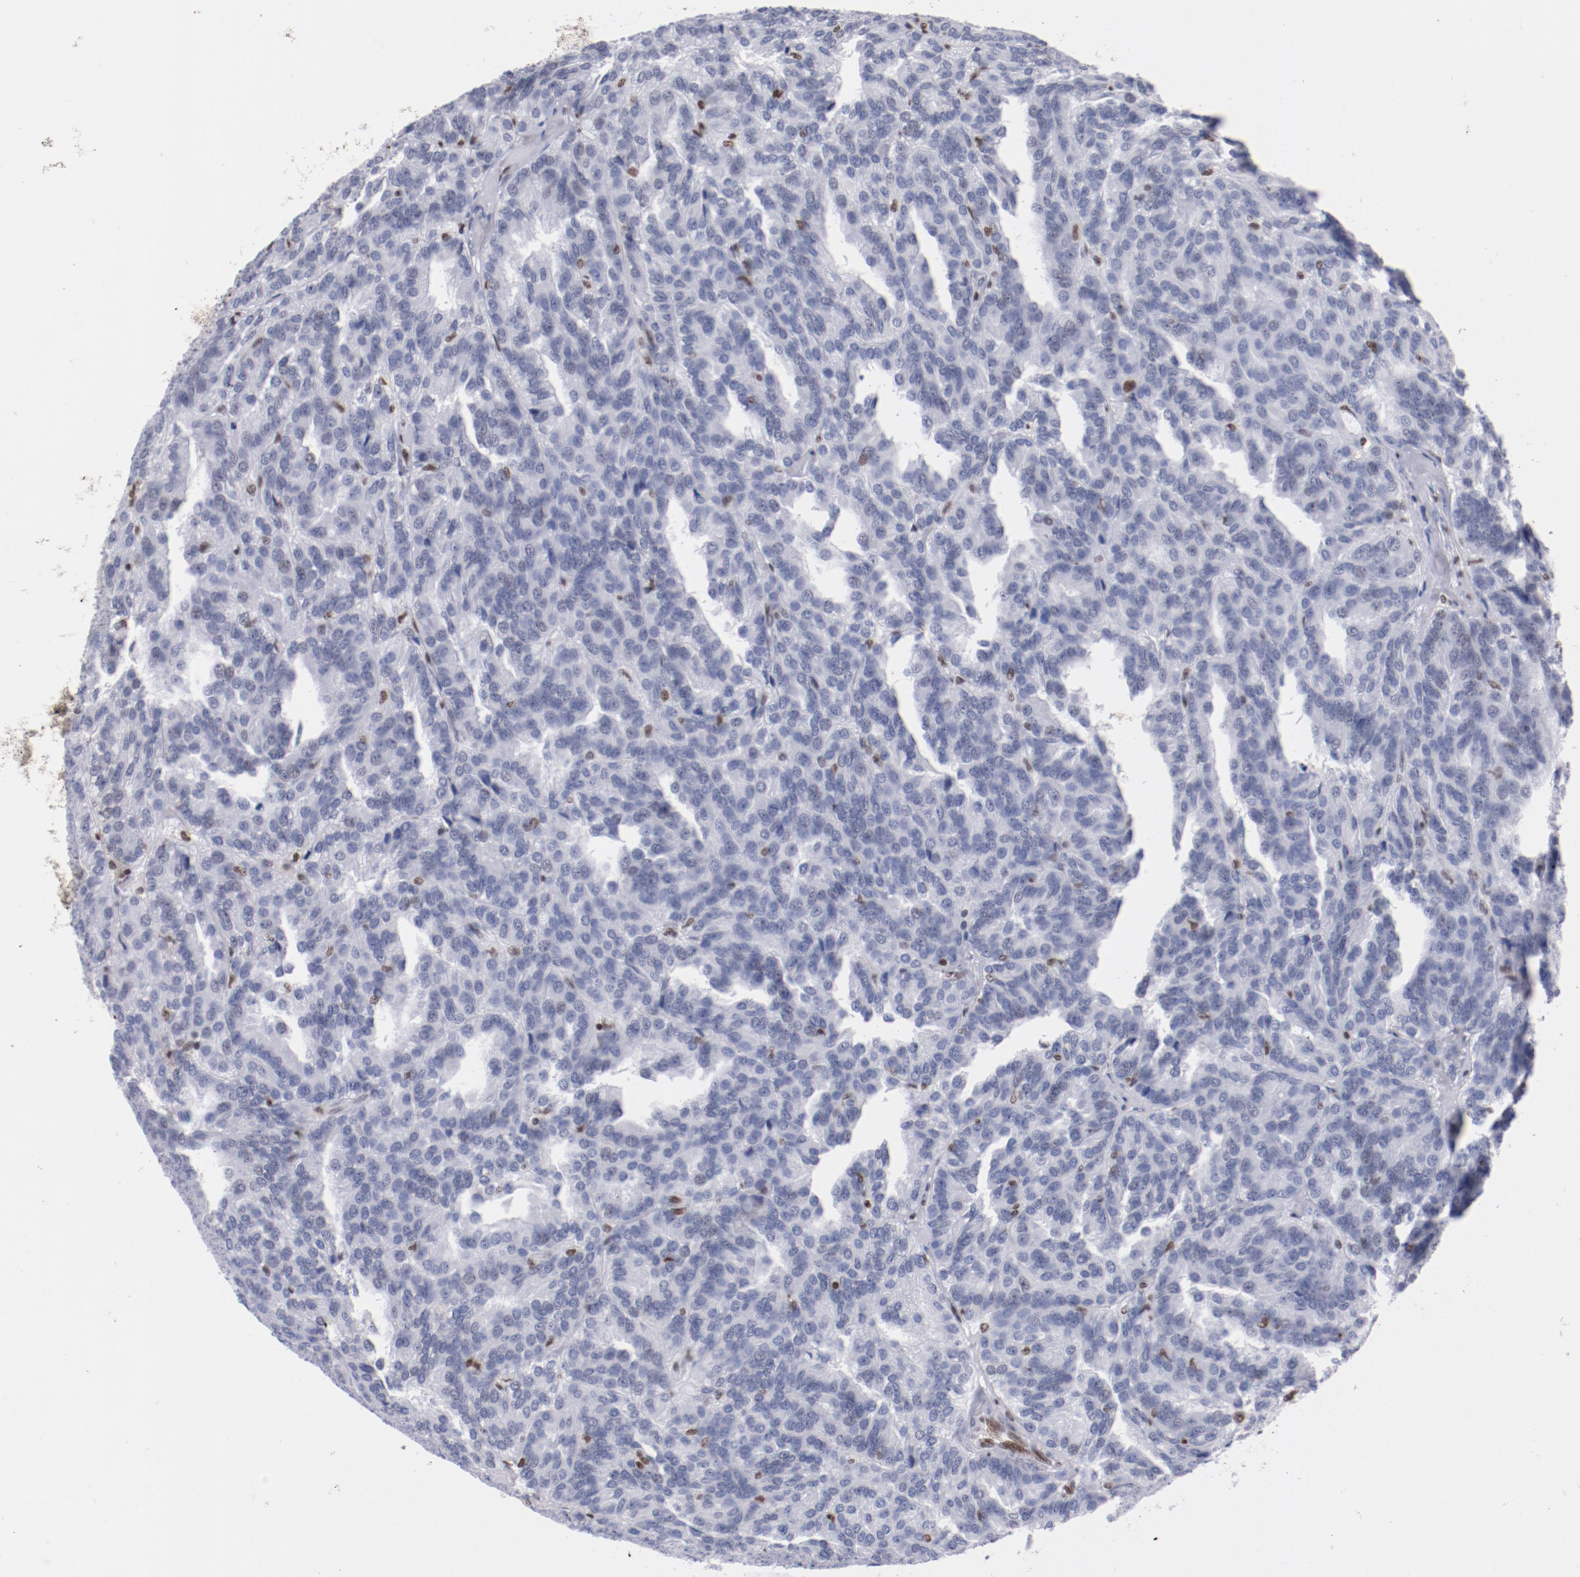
{"staining": {"intensity": "negative", "quantity": "none", "location": "none"}, "tissue": "renal cancer", "cell_type": "Tumor cells", "image_type": "cancer", "snomed": [{"axis": "morphology", "description": "Adenocarcinoma, NOS"}, {"axis": "topography", "description": "Kidney"}], "caption": "Protein analysis of adenocarcinoma (renal) displays no significant staining in tumor cells. The staining was performed using DAB (3,3'-diaminobenzidine) to visualize the protein expression in brown, while the nuclei were stained in blue with hematoxylin (Magnification: 20x).", "gene": "IFI16", "patient": {"sex": "male", "age": 46}}